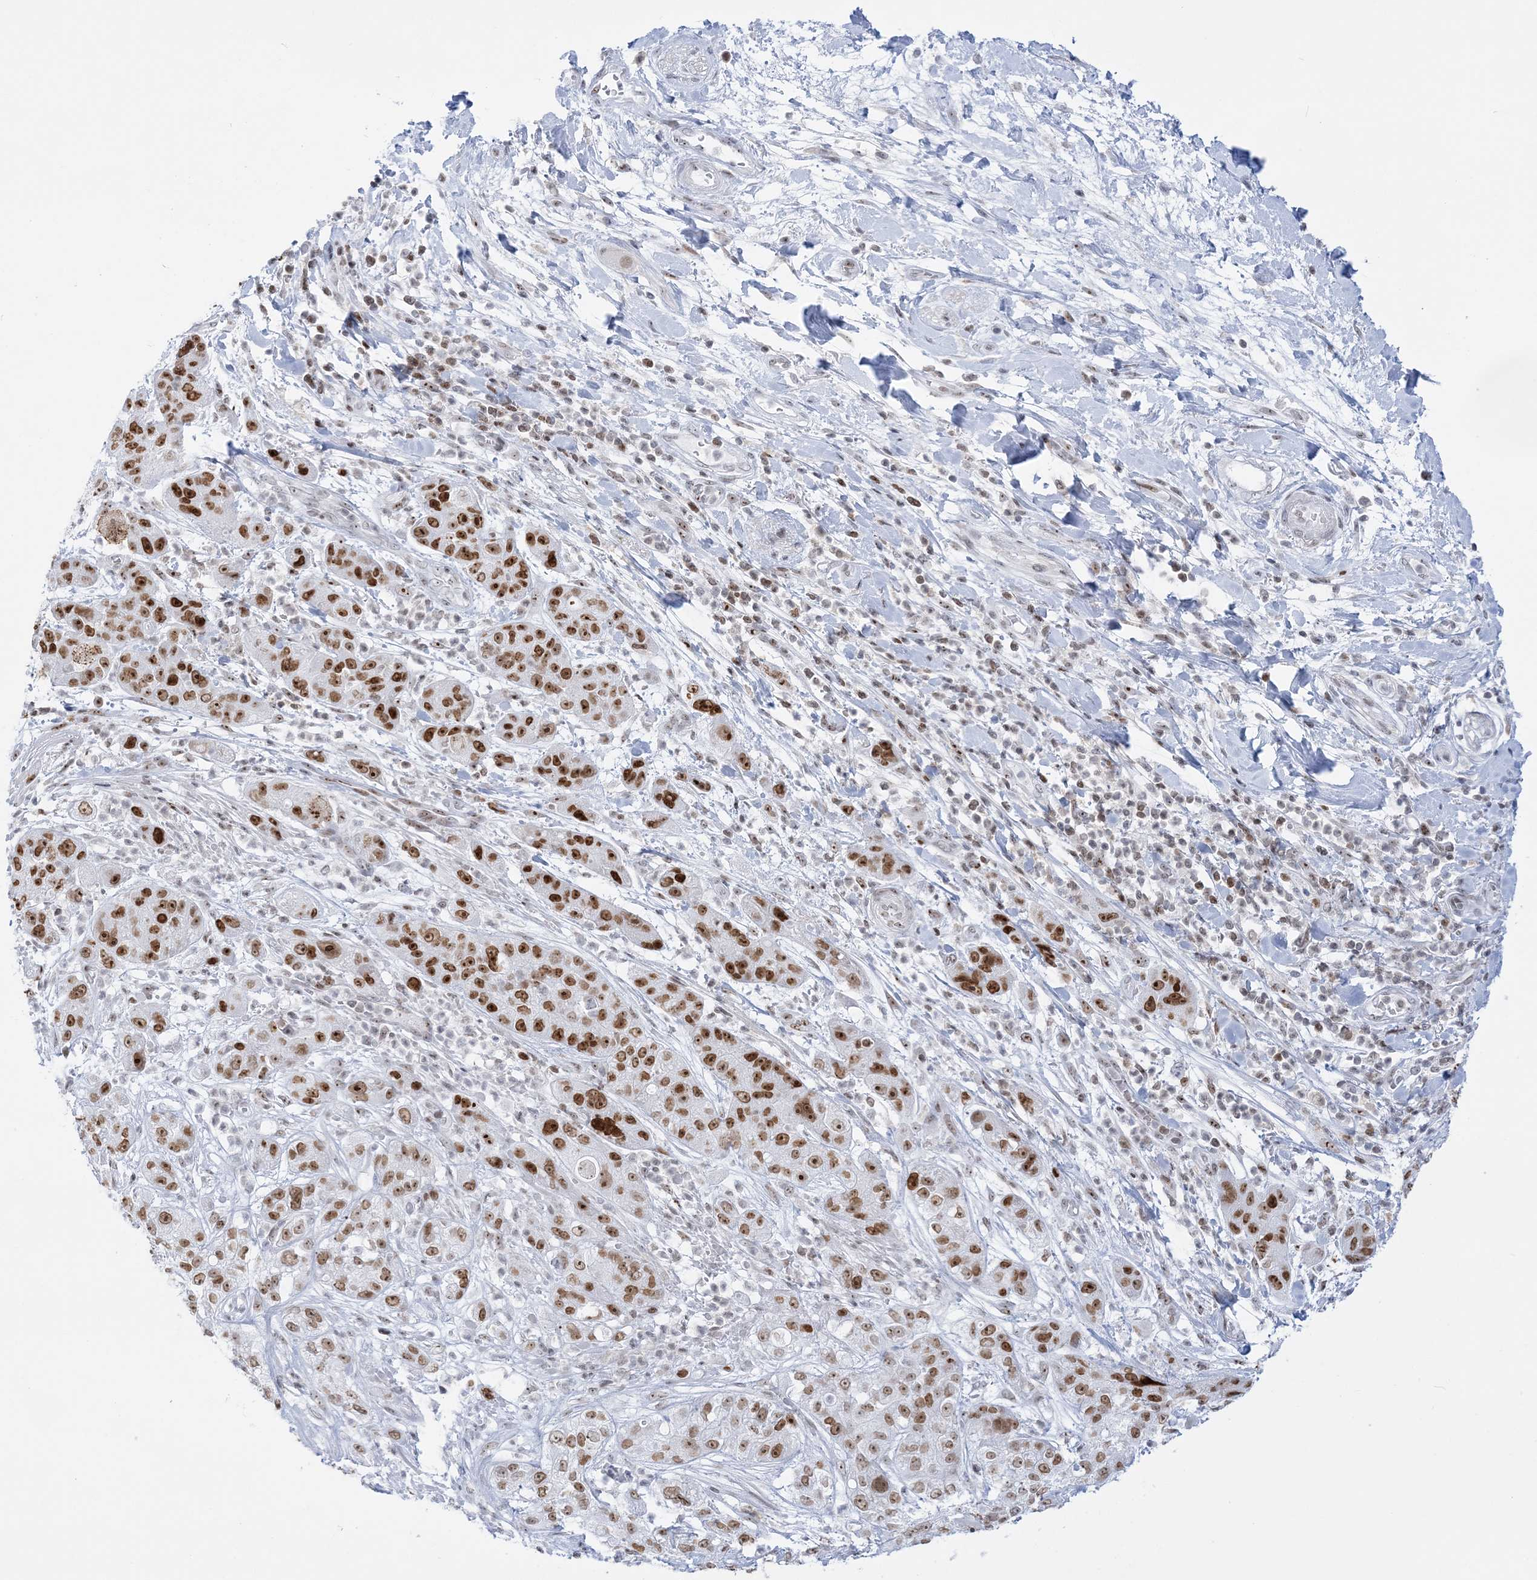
{"staining": {"intensity": "strong", "quantity": ">75%", "location": "nuclear"}, "tissue": "pancreatic cancer", "cell_type": "Tumor cells", "image_type": "cancer", "snomed": [{"axis": "morphology", "description": "Adenocarcinoma, NOS"}, {"axis": "topography", "description": "Pancreas"}], "caption": "About >75% of tumor cells in human pancreatic cancer show strong nuclear protein staining as visualized by brown immunohistochemical staining.", "gene": "DDX21", "patient": {"sex": "female", "age": 78}}